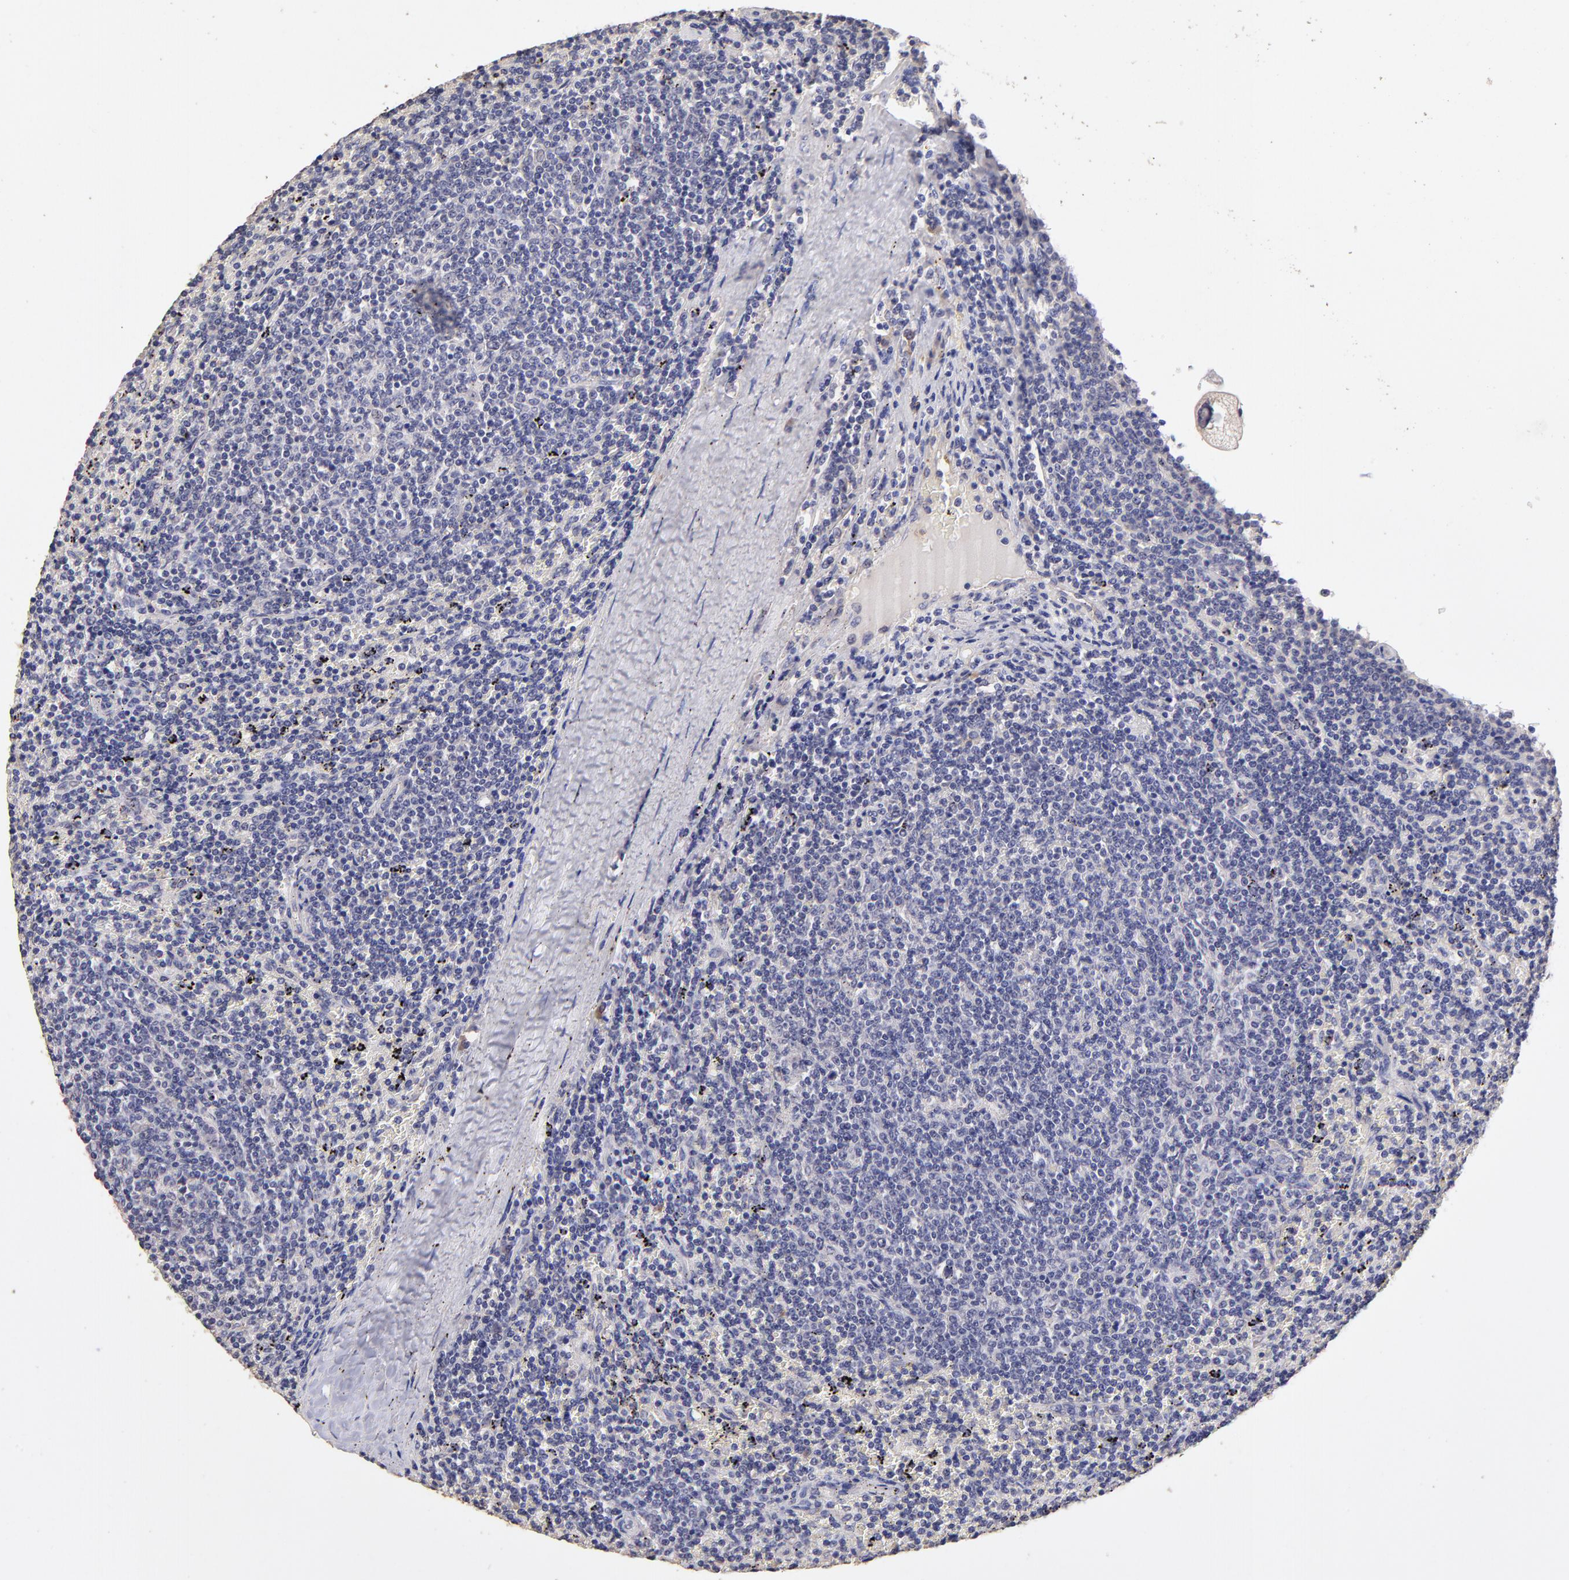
{"staining": {"intensity": "negative", "quantity": "none", "location": "none"}, "tissue": "lymphoma", "cell_type": "Tumor cells", "image_type": "cancer", "snomed": [{"axis": "morphology", "description": "Malignant lymphoma, non-Hodgkin's type, Low grade"}, {"axis": "topography", "description": "Spleen"}], "caption": "Photomicrograph shows no protein expression in tumor cells of lymphoma tissue. Brightfield microscopy of immunohistochemistry (IHC) stained with DAB (3,3'-diaminobenzidine) (brown) and hematoxylin (blue), captured at high magnification.", "gene": "RNASEL", "patient": {"sex": "female", "age": 50}}